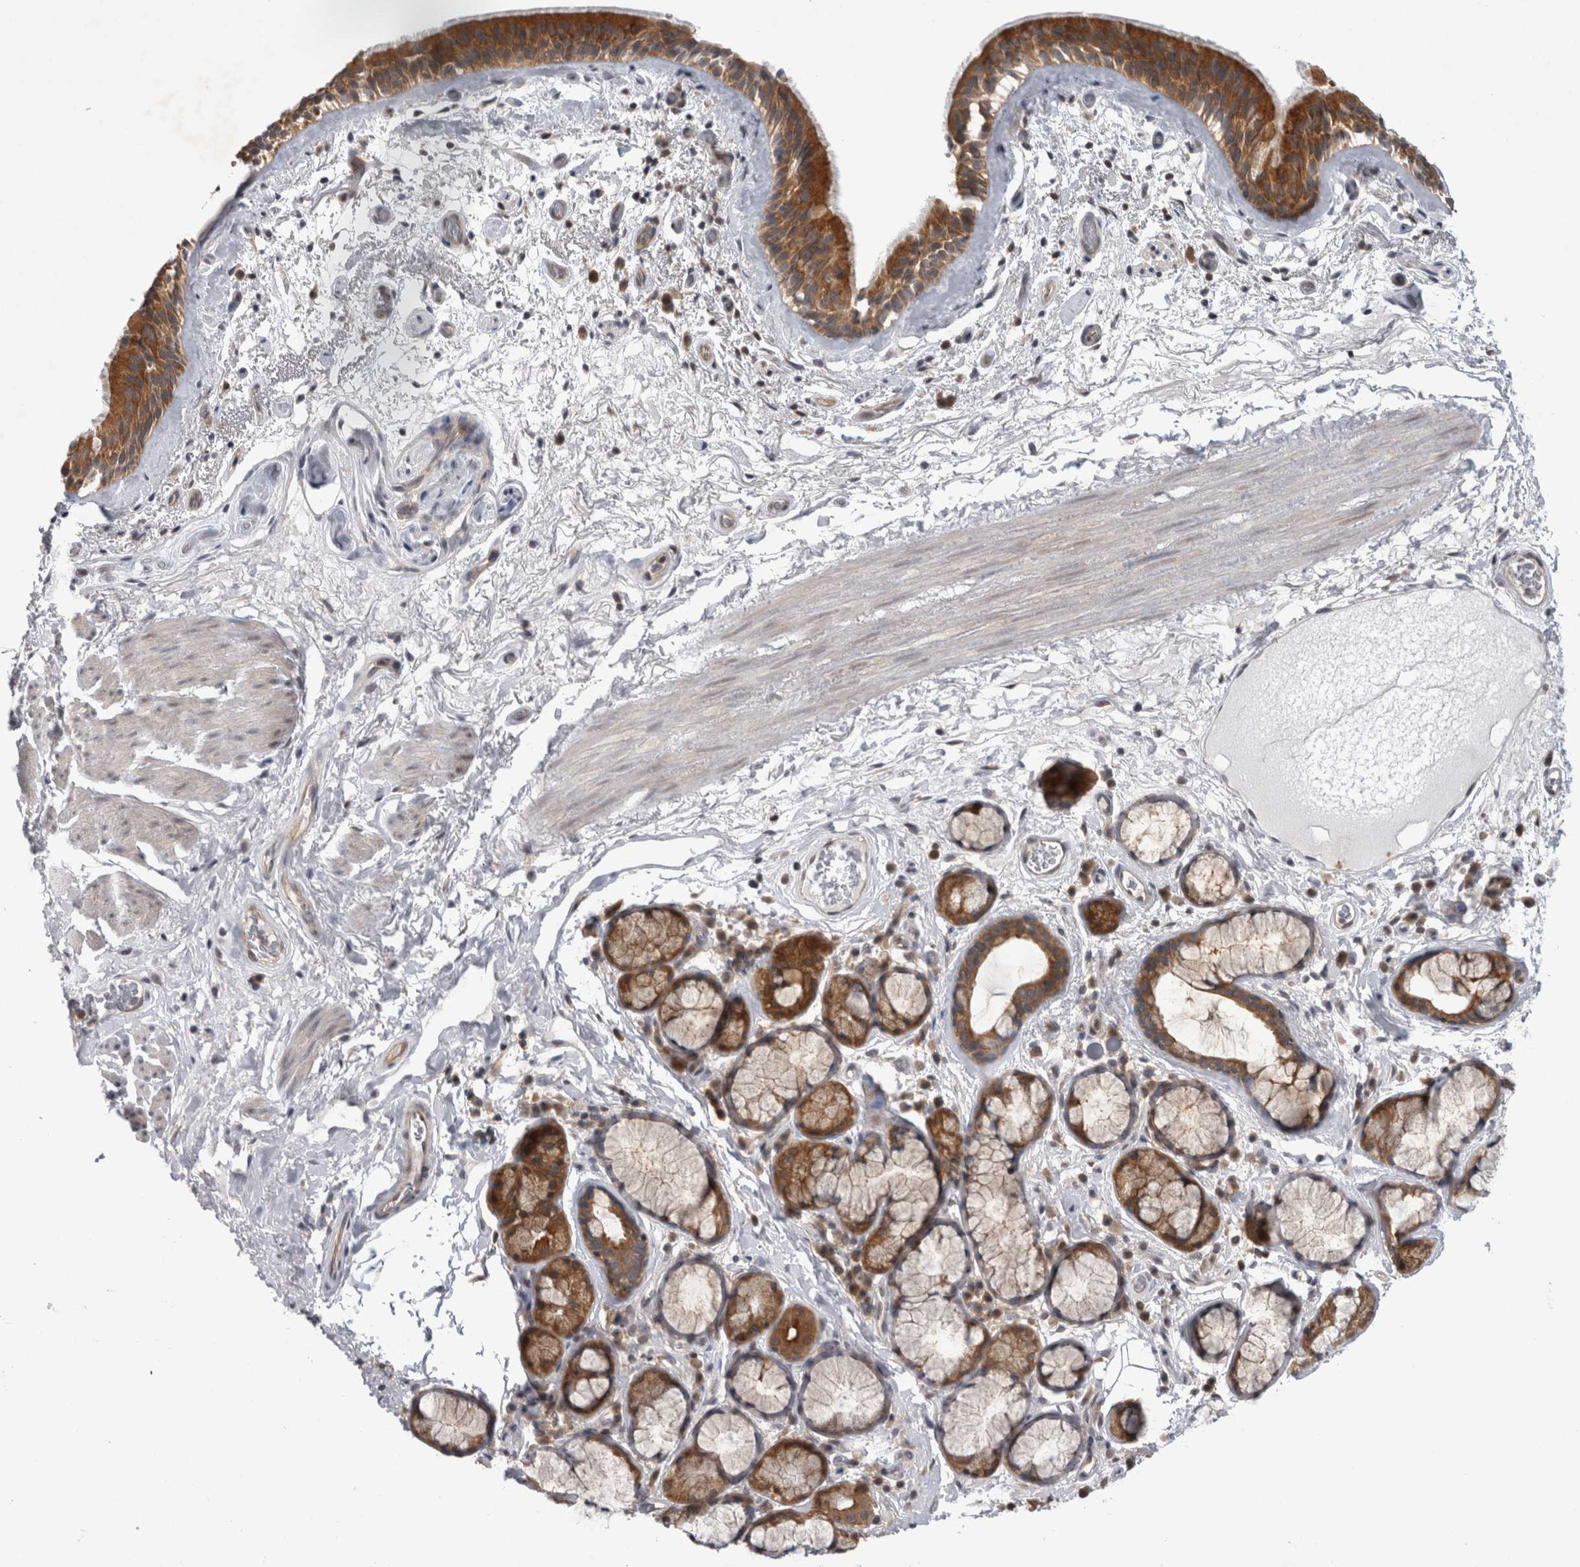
{"staining": {"intensity": "strong", "quantity": ">75%", "location": "cytoplasmic/membranous"}, "tissue": "bronchus", "cell_type": "Respiratory epithelial cells", "image_type": "normal", "snomed": [{"axis": "morphology", "description": "Normal tissue, NOS"}, {"axis": "topography", "description": "Cartilage tissue"}], "caption": "This photomicrograph exhibits IHC staining of unremarkable human bronchus, with high strong cytoplasmic/membranous staining in approximately >75% of respiratory epithelial cells.", "gene": "PSMB2", "patient": {"sex": "female", "age": 63}}